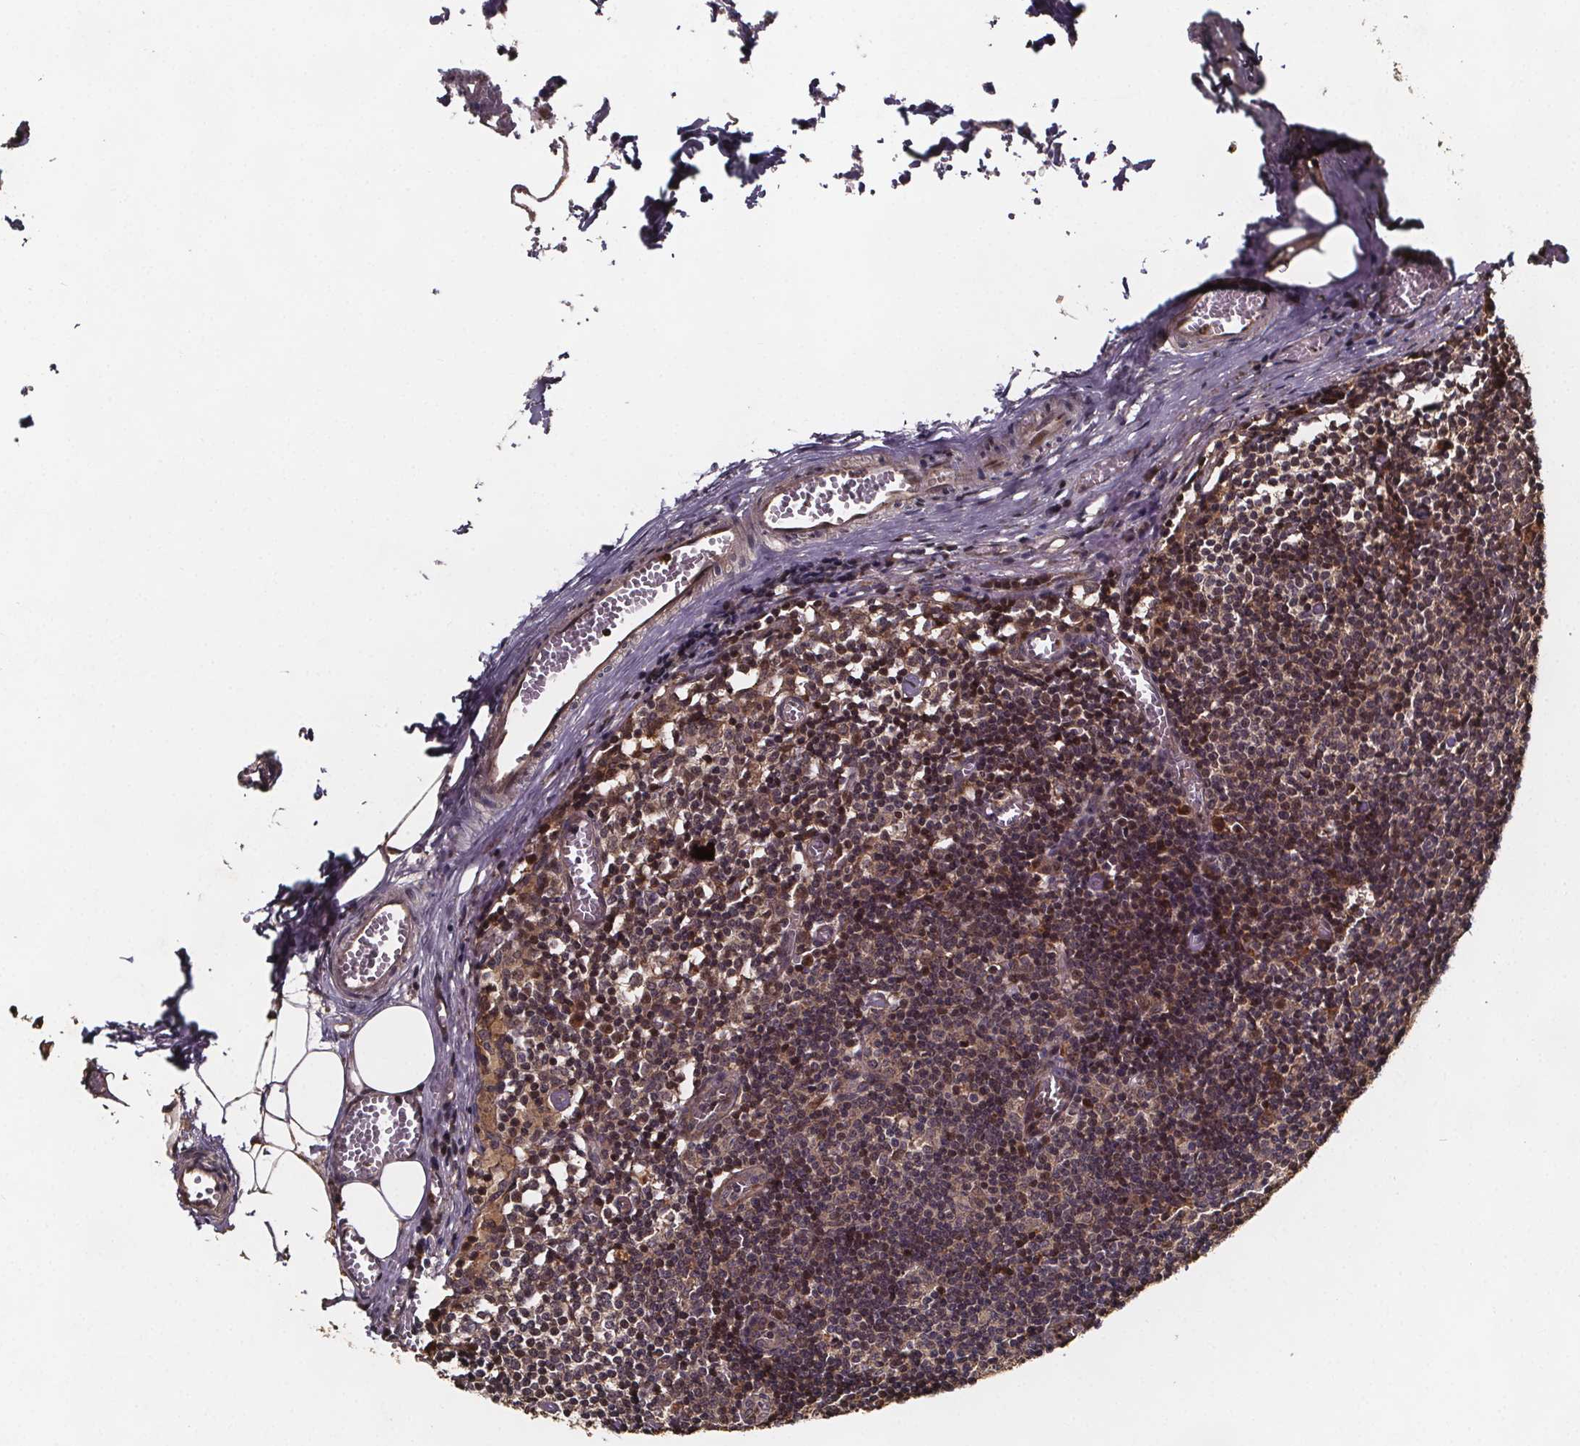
{"staining": {"intensity": "moderate", "quantity": "25%-75%", "location": "cytoplasmic/membranous,nuclear"}, "tissue": "lymph node", "cell_type": "Germinal center cells", "image_type": "normal", "snomed": [{"axis": "morphology", "description": "Normal tissue, NOS"}, {"axis": "topography", "description": "Lymph node"}], "caption": "The image displays staining of benign lymph node, revealing moderate cytoplasmic/membranous,nuclear protein expression (brown color) within germinal center cells.", "gene": "ZNF879", "patient": {"sex": "female", "age": 52}}